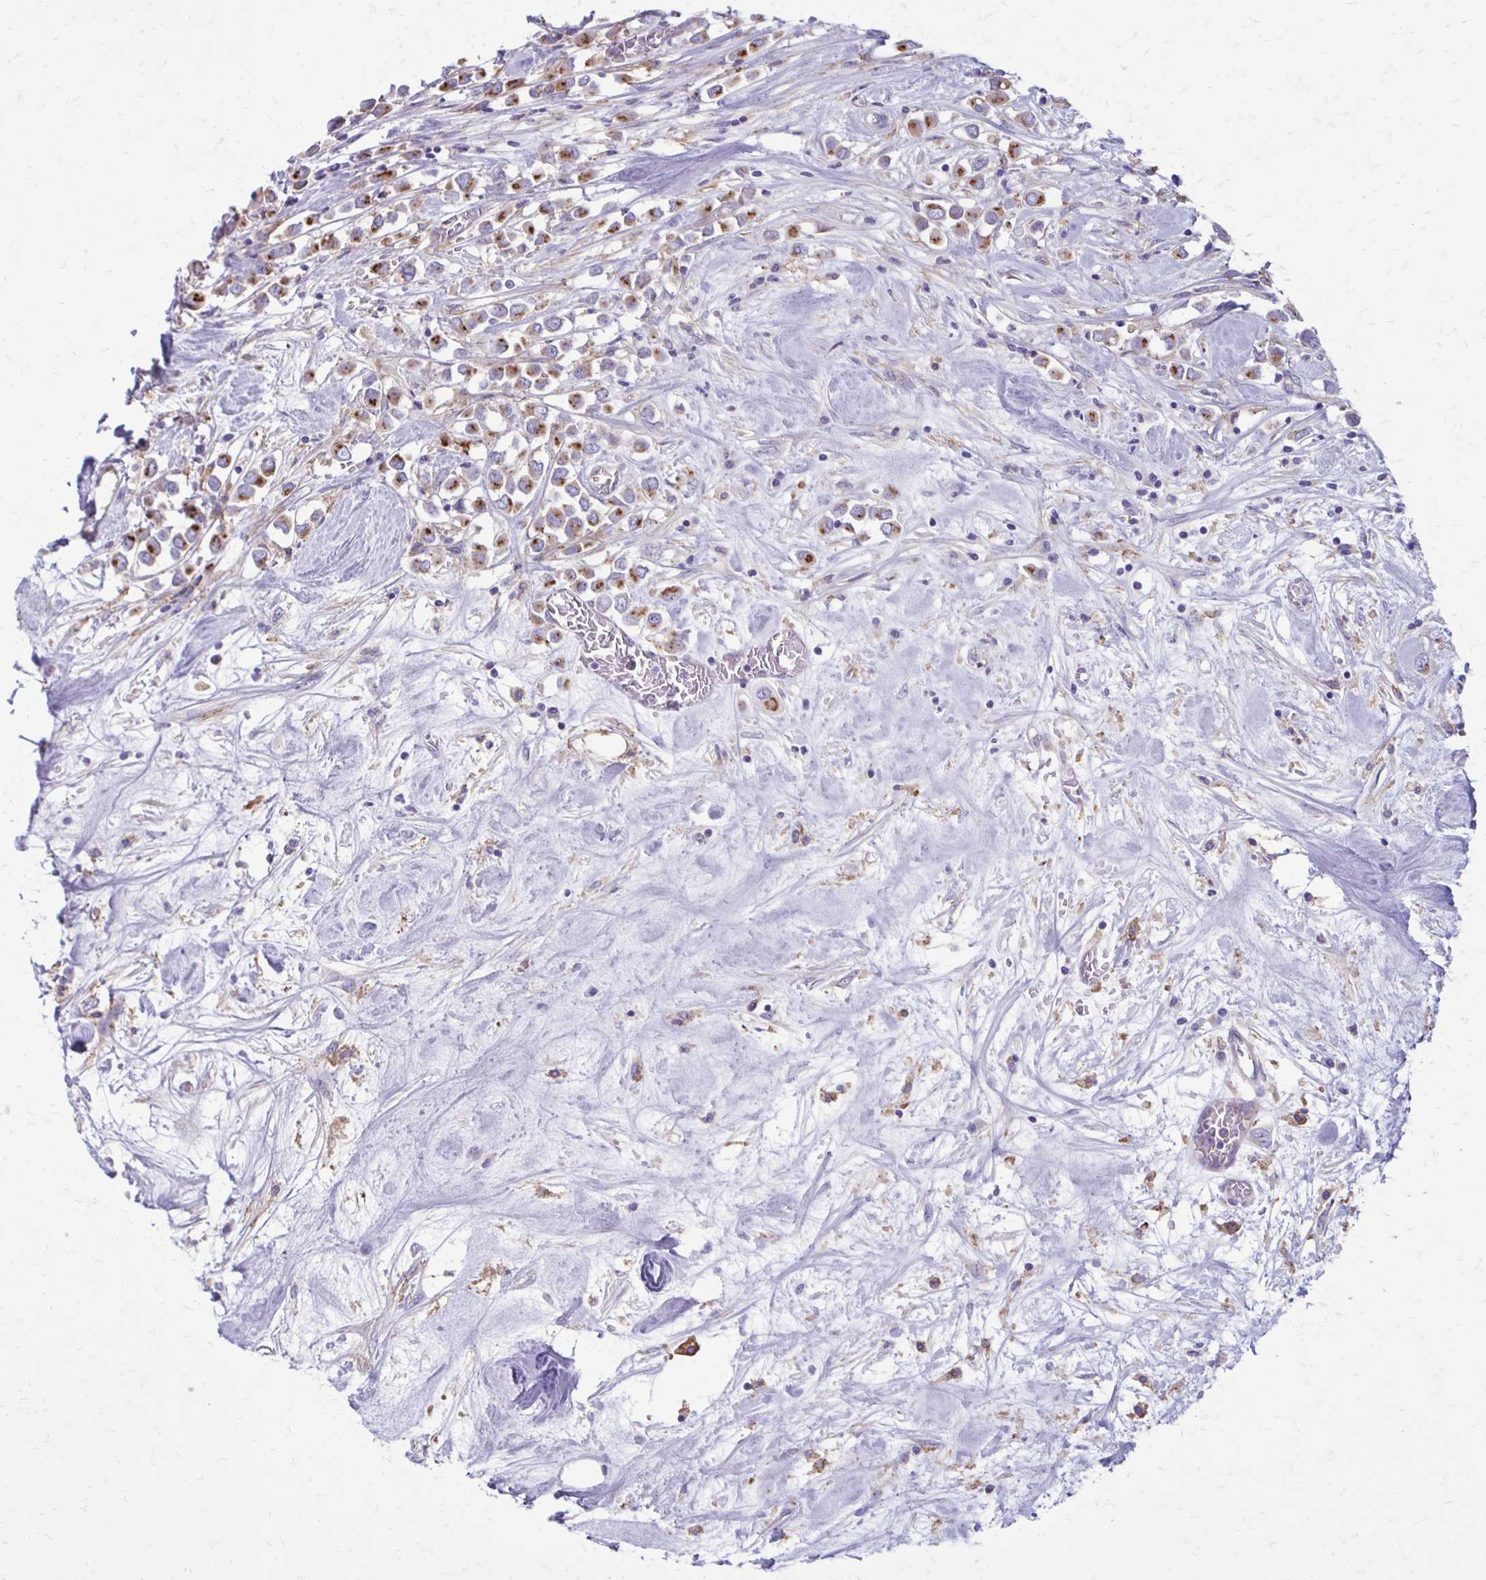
{"staining": {"intensity": "moderate", "quantity": ">75%", "location": "cytoplasmic/membranous"}, "tissue": "breast cancer", "cell_type": "Tumor cells", "image_type": "cancer", "snomed": [{"axis": "morphology", "description": "Duct carcinoma"}, {"axis": "topography", "description": "Breast"}], "caption": "IHC photomicrograph of breast cancer (intraductal carcinoma) stained for a protein (brown), which exhibits medium levels of moderate cytoplasmic/membranous staining in approximately >75% of tumor cells.", "gene": "CLTA", "patient": {"sex": "female", "age": 61}}